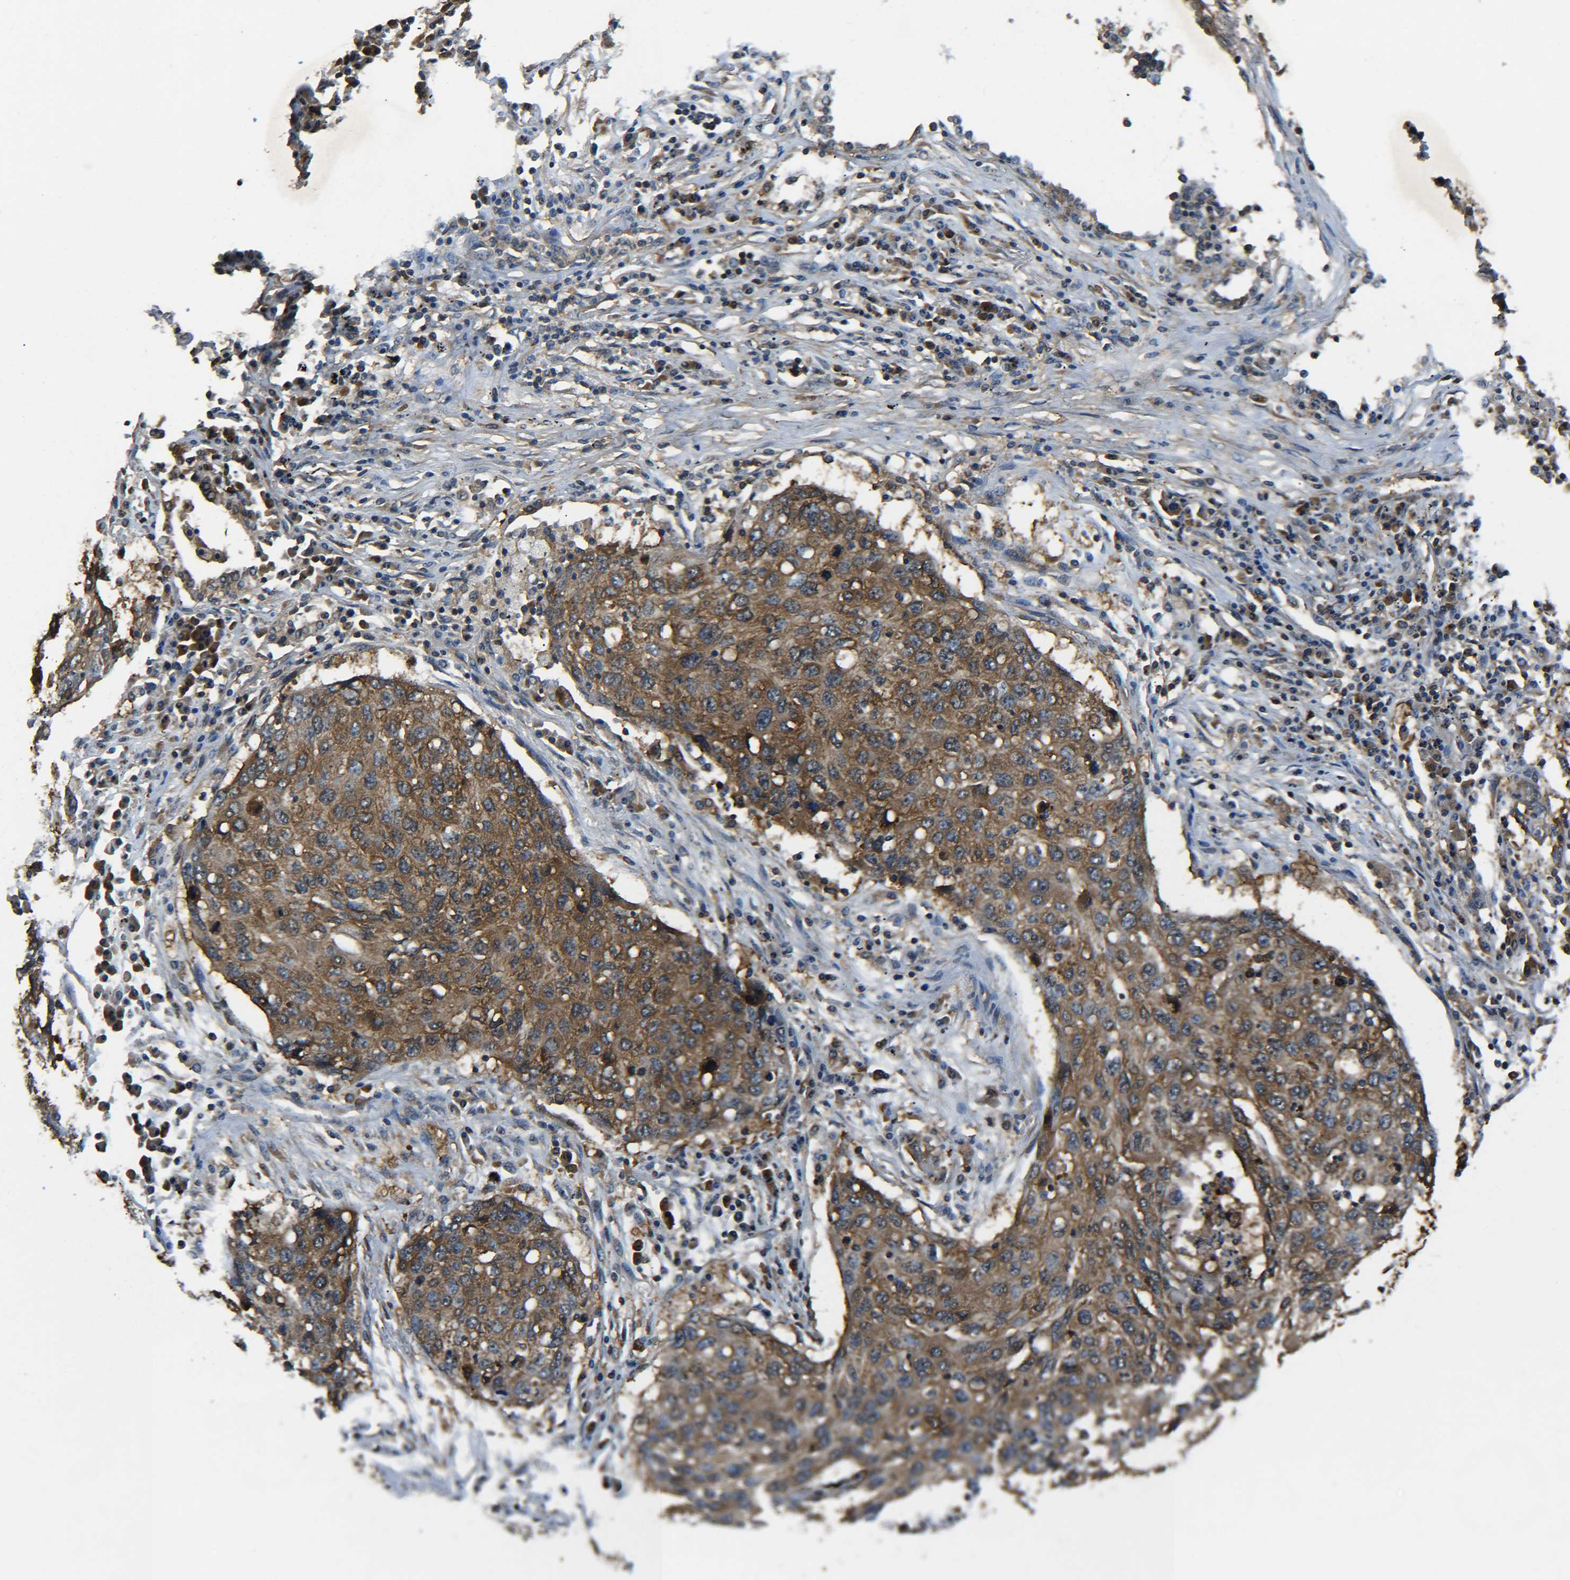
{"staining": {"intensity": "moderate", "quantity": ">75%", "location": "cytoplasmic/membranous"}, "tissue": "lung cancer", "cell_type": "Tumor cells", "image_type": "cancer", "snomed": [{"axis": "morphology", "description": "Squamous cell carcinoma, NOS"}, {"axis": "topography", "description": "Lung"}], "caption": "This micrograph displays lung cancer (squamous cell carcinoma) stained with immunohistochemistry to label a protein in brown. The cytoplasmic/membranous of tumor cells show moderate positivity for the protein. Nuclei are counter-stained blue.", "gene": "PREB", "patient": {"sex": "female", "age": 63}}